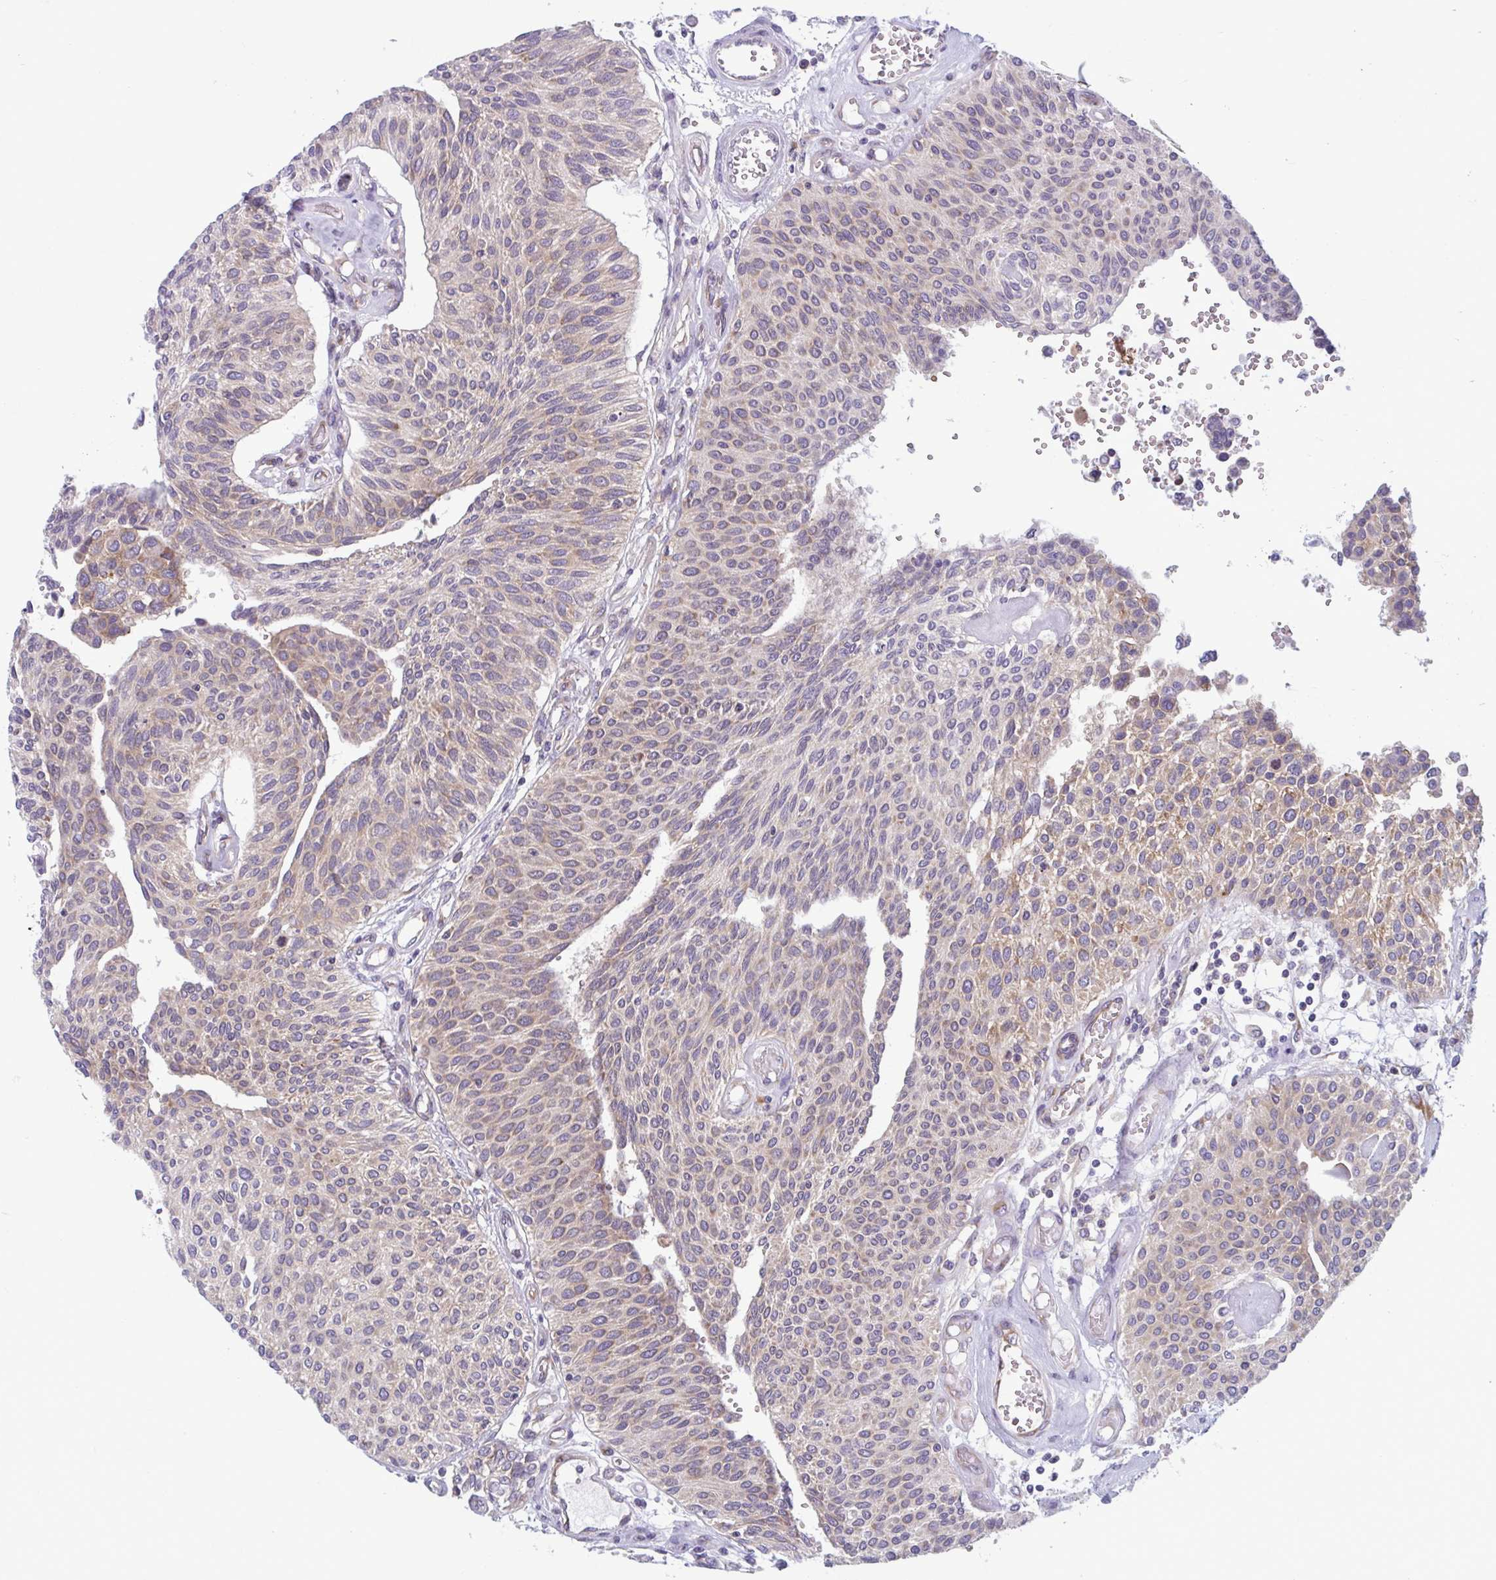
{"staining": {"intensity": "weak", "quantity": ">75%", "location": "cytoplasmic/membranous"}, "tissue": "urothelial cancer", "cell_type": "Tumor cells", "image_type": "cancer", "snomed": [{"axis": "morphology", "description": "Urothelial carcinoma, NOS"}, {"axis": "topography", "description": "Urinary bladder"}], "caption": "Immunohistochemistry (IHC) (DAB (3,3'-diaminobenzidine)) staining of urothelial cancer reveals weak cytoplasmic/membranous protein expression in approximately >75% of tumor cells. Using DAB (3,3'-diaminobenzidine) (brown) and hematoxylin (blue) stains, captured at high magnification using brightfield microscopy.", "gene": "RPS16", "patient": {"sex": "male", "age": 55}}